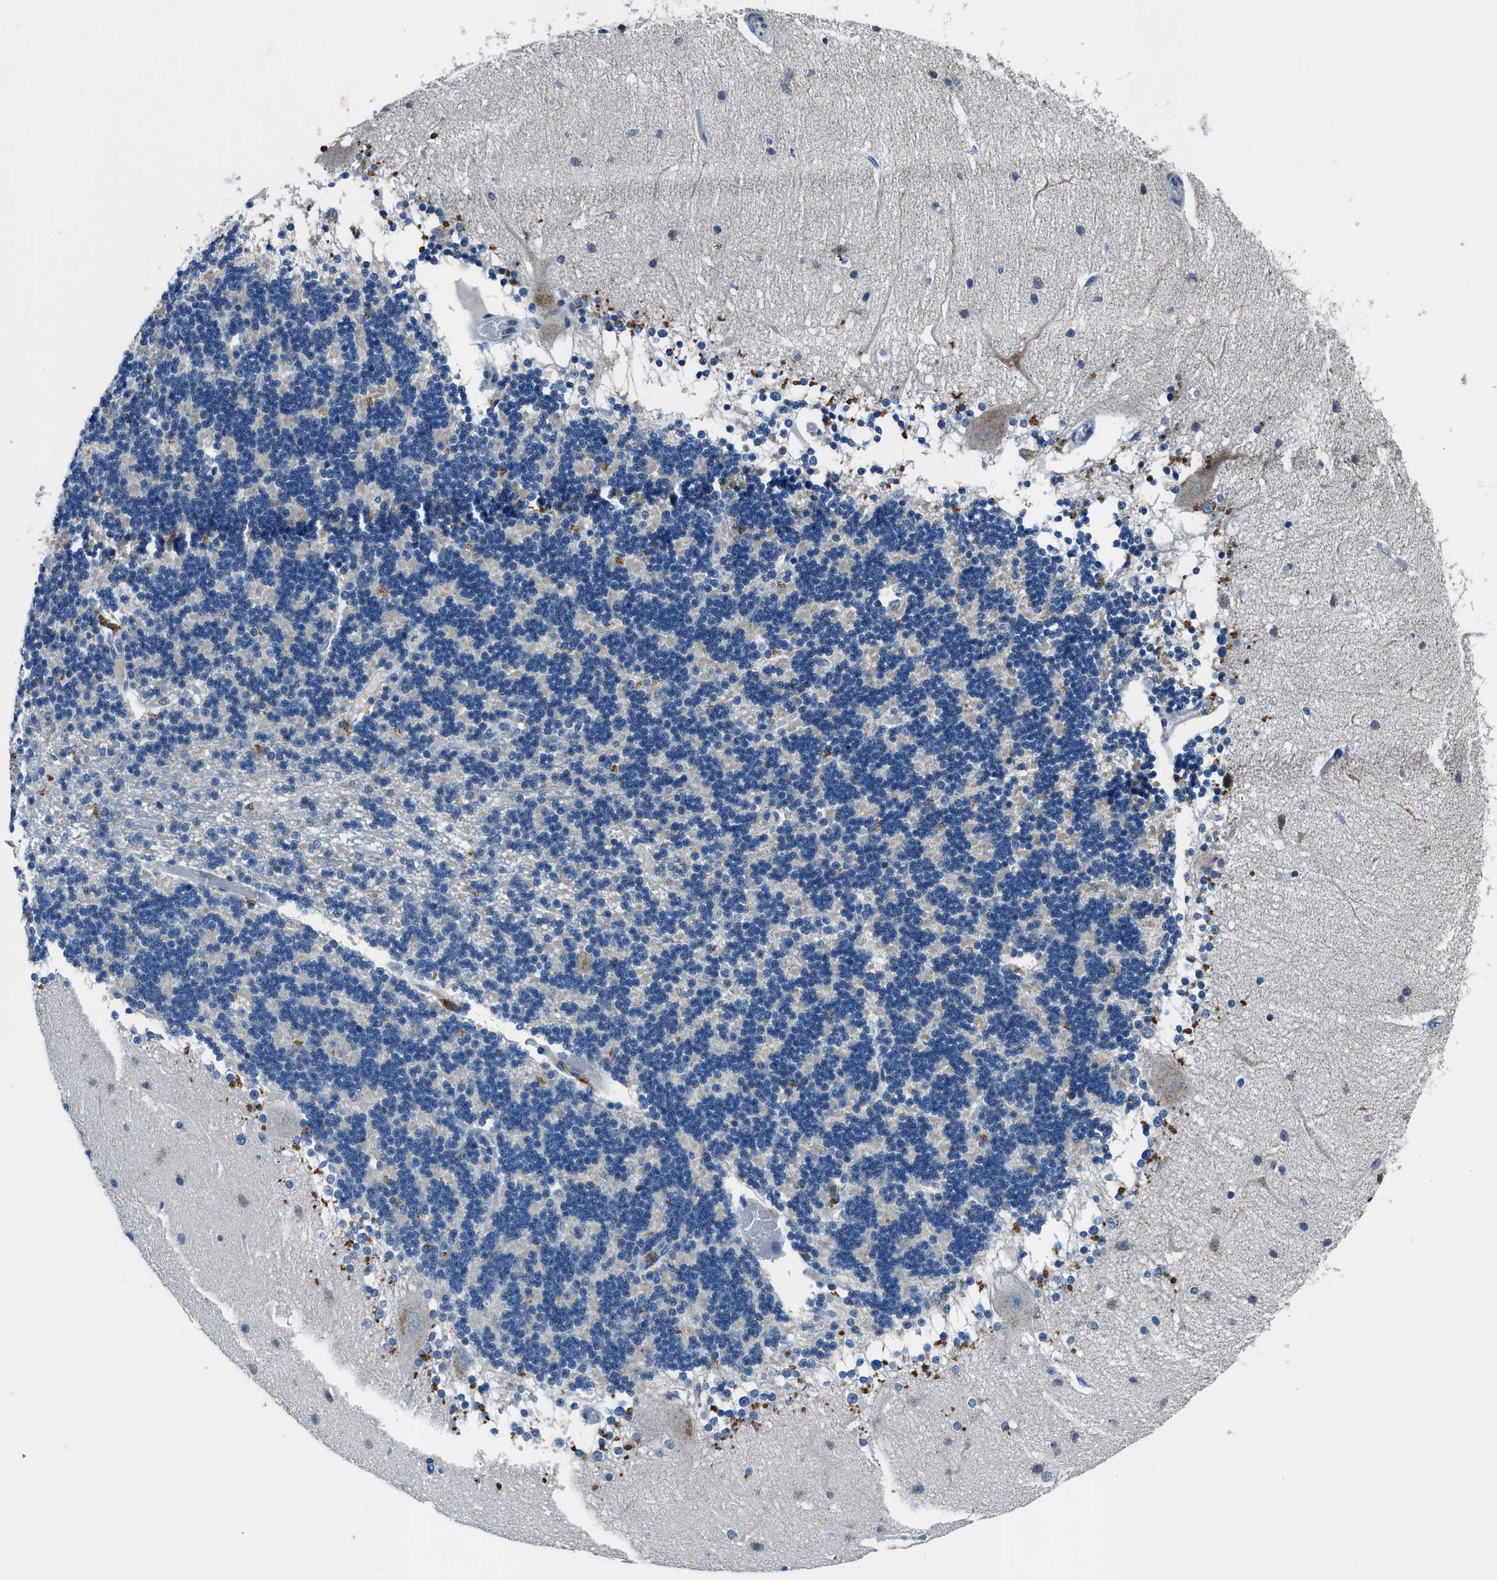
{"staining": {"intensity": "negative", "quantity": "none", "location": "none"}, "tissue": "cerebellum", "cell_type": "Cells in granular layer", "image_type": "normal", "snomed": [{"axis": "morphology", "description": "Normal tissue, NOS"}, {"axis": "topography", "description": "Cerebellum"}], "caption": "There is no significant expression in cells in granular layer of cerebellum. (Brightfield microscopy of DAB IHC at high magnification).", "gene": "ADAM2", "patient": {"sex": "female", "age": 54}}